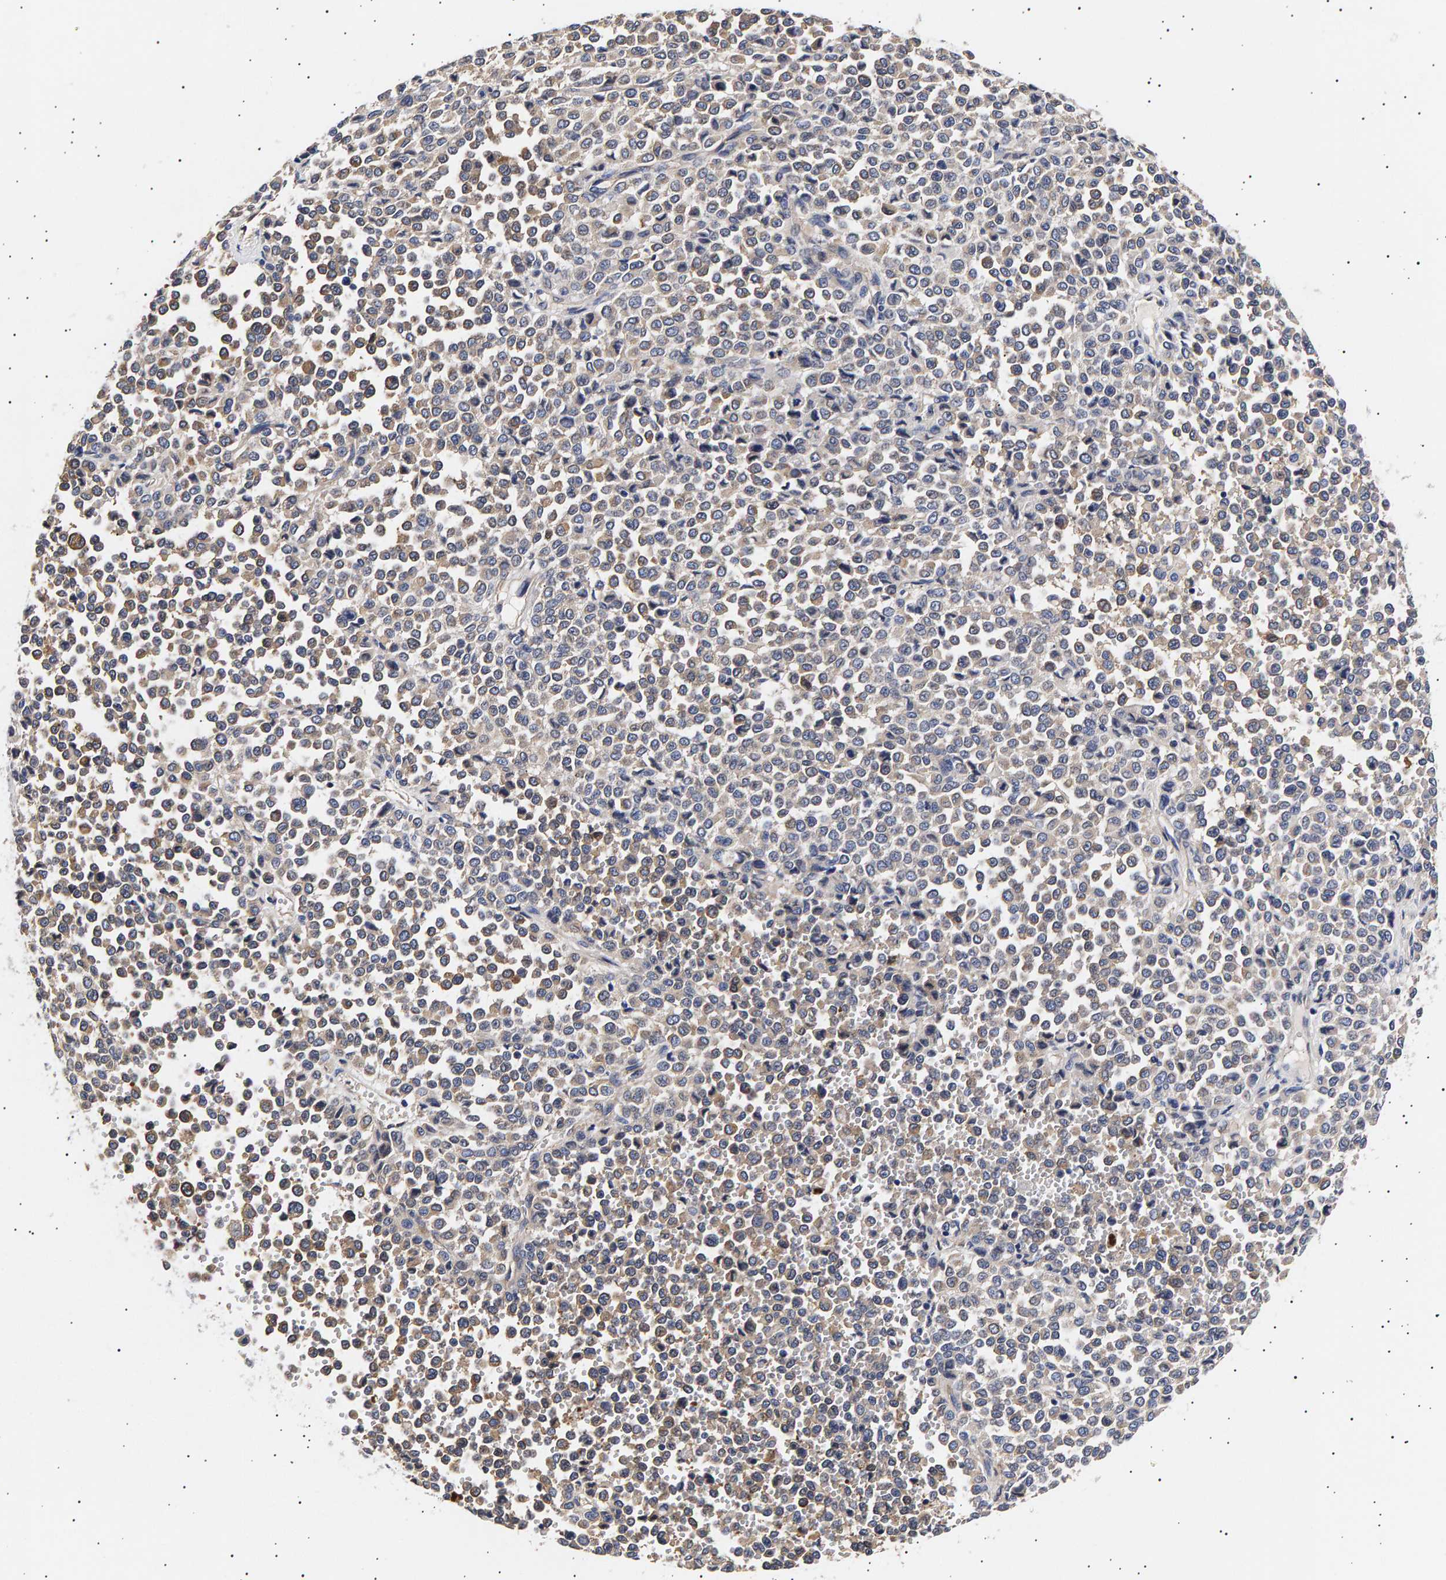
{"staining": {"intensity": "weak", "quantity": "25%-75%", "location": "cytoplasmic/membranous"}, "tissue": "melanoma", "cell_type": "Tumor cells", "image_type": "cancer", "snomed": [{"axis": "morphology", "description": "Malignant melanoma, Metastatic site"}, {"axis": "topography", "description": "Pancreas"}], "caption": "Melanoma was stained to show a protein in brown. There is low levels of weak cytoplasmic/membranous positivity in approximately 25%-75% of tumor cells.", "gene": "ANKRD40", "patient": {"sex": "female", "age": 30}}